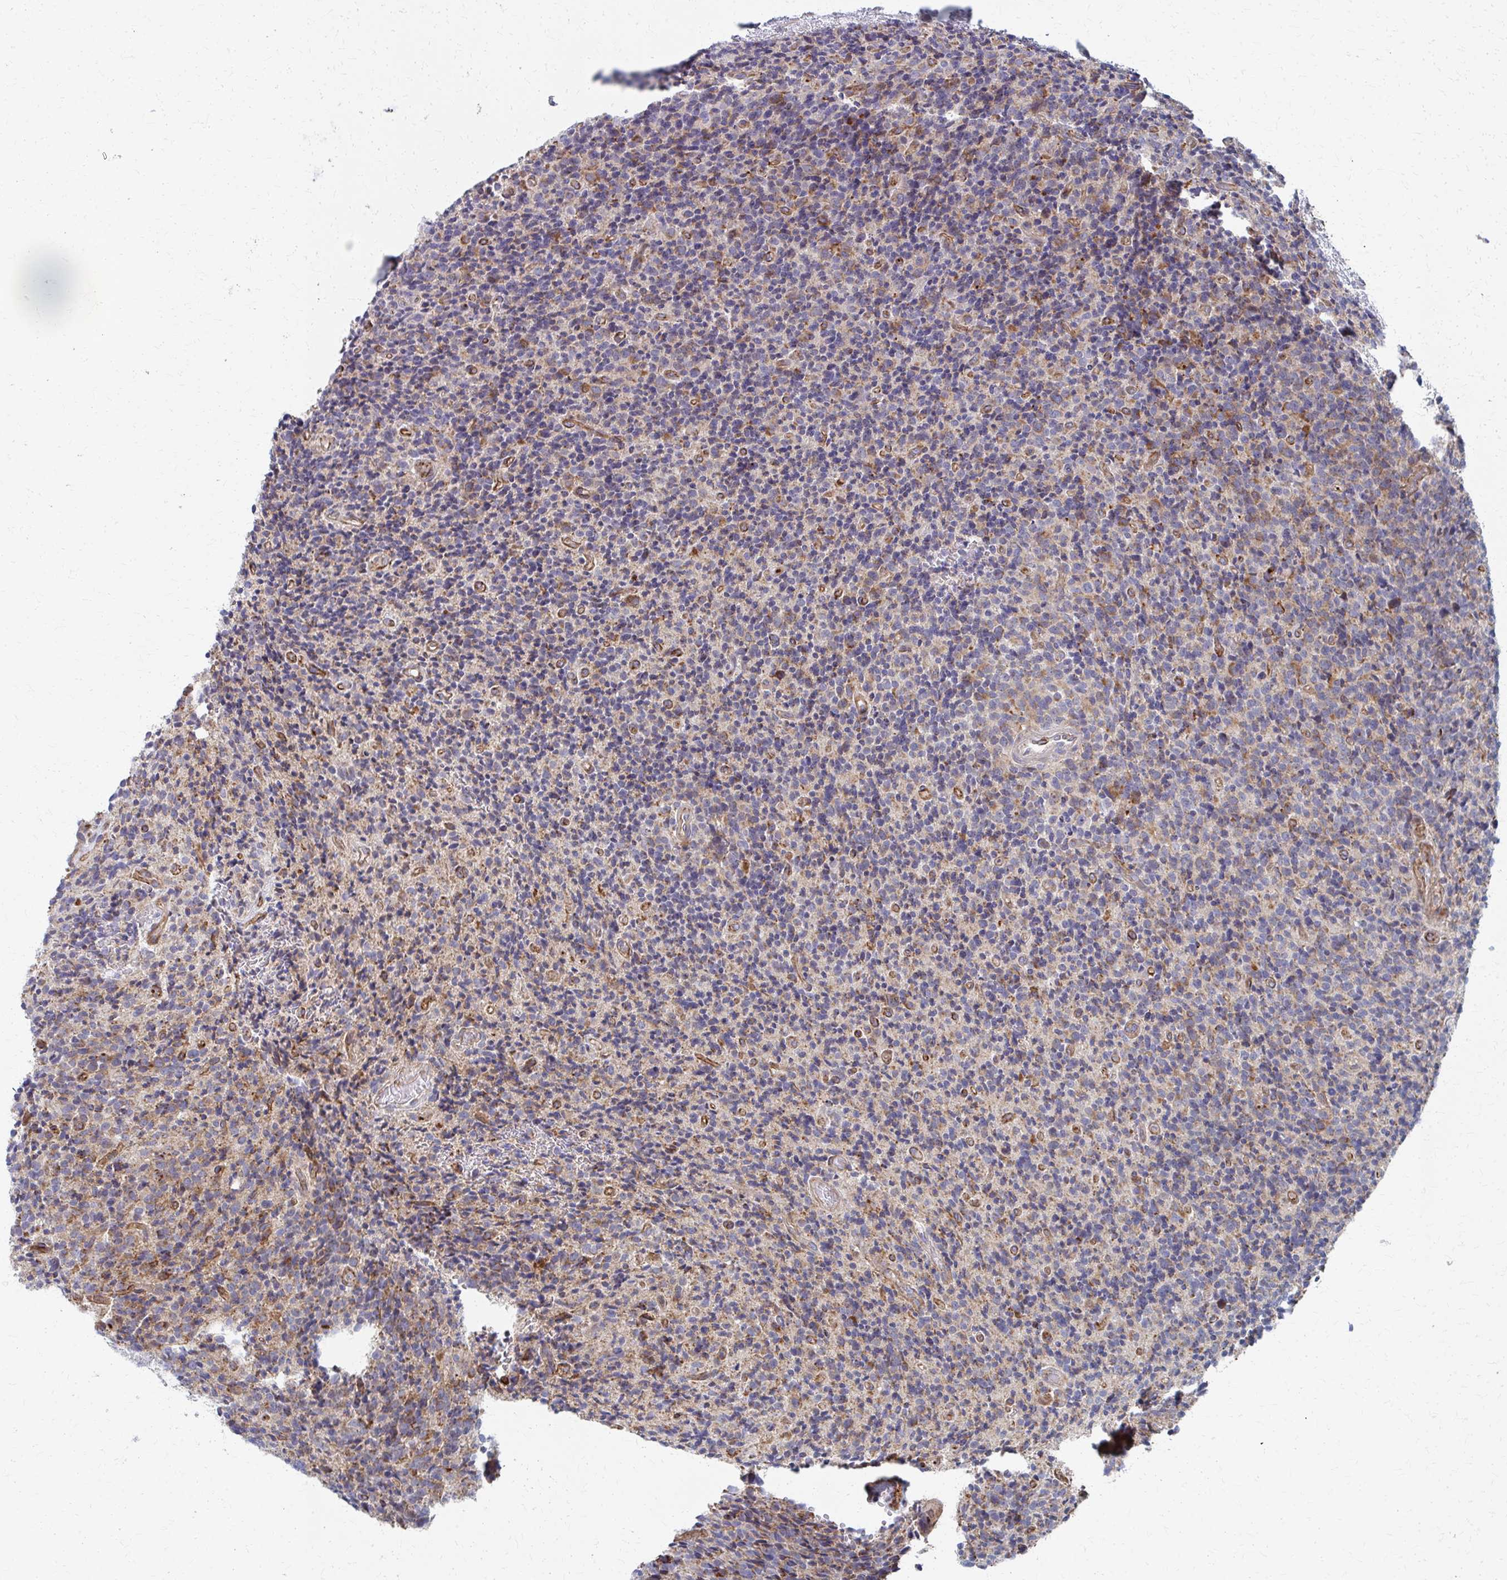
{"staining": {"intensity": "moderate", "quantity": "<25%", "location": "cytoplasmic/membranous"}, "tissue": "glioma", "cell_type": "Tumor cells", "image_type": "cancer", "snomed": [{"axis": "morphology", "description": "Glioma, malignant, High grade"}, {"axis": "topography", "description": "Brain"}], "caption": "Protein analysis of malignant glioma (high-grade) tissue exhibits moderate cytoplasmic/membranous expression in about <25% of tumor cells.", "gene": "FAHD1", "patient": {"sex": "male", "age": 76}}